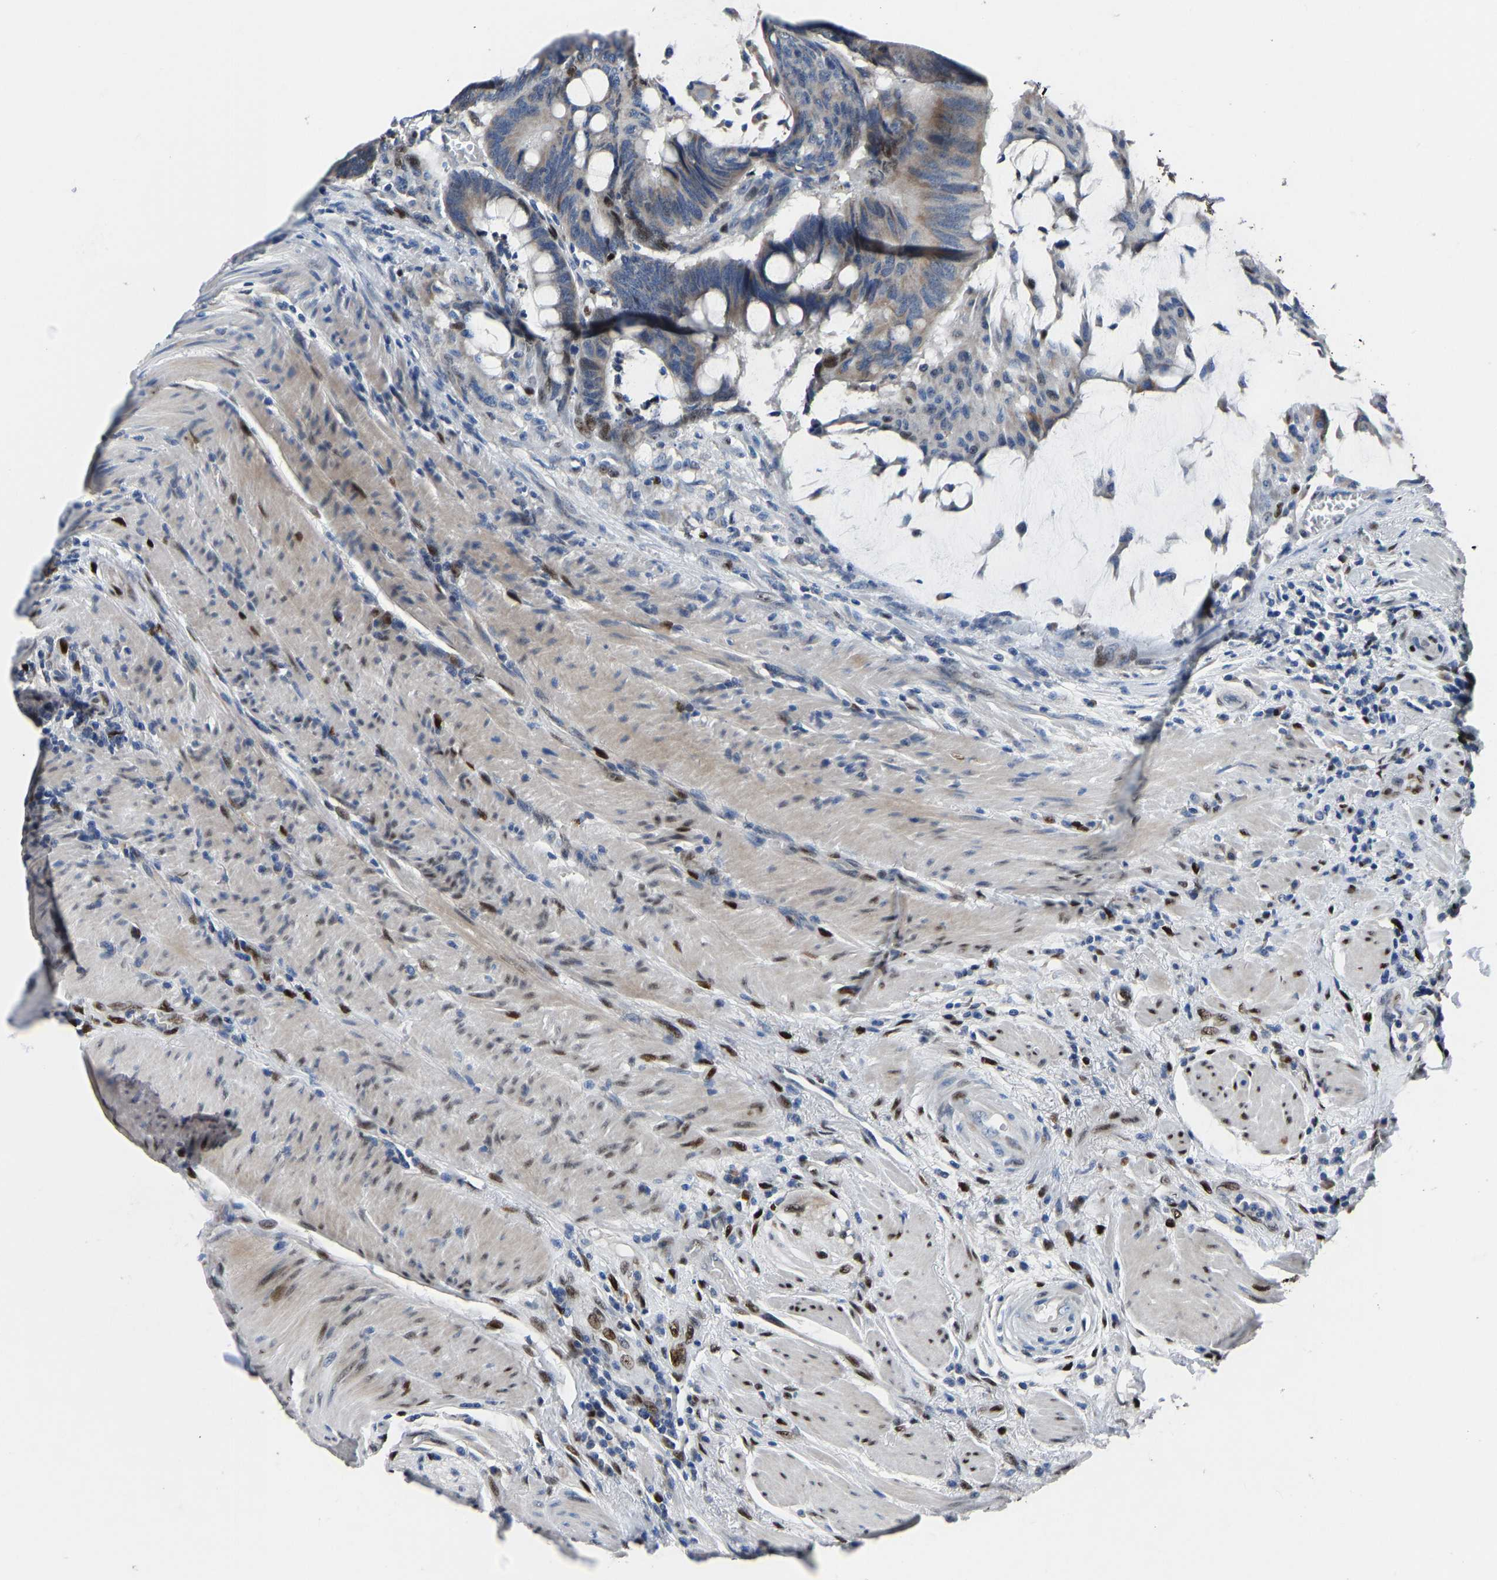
{"staining": {"intensity": "weak", "quantity": "25%-75%", "location": "cytoplasmic/membranous,nuclear"}, "tissue": "colorectal cancer", "cell_type": "Tumor cells", "image_type": "cancer", "snomed": [{"axis": "morphology", "description": "Normal tissue, NOS"}, {"axis": "morphology", "description": "Adenocarcinoma, NOS"}, {"axis": "topography", "description": "Rectum"}, {"axis": "topography", "description": "Peripheral nerve tissue"}], "caption": "A brown stain shows weak cytoplasmic/membranous and nuclear positivity of a protein in colorectal cancer tumor cells.", "gene": "EGR1", "patient": {"sex": "male", "age": 92}}